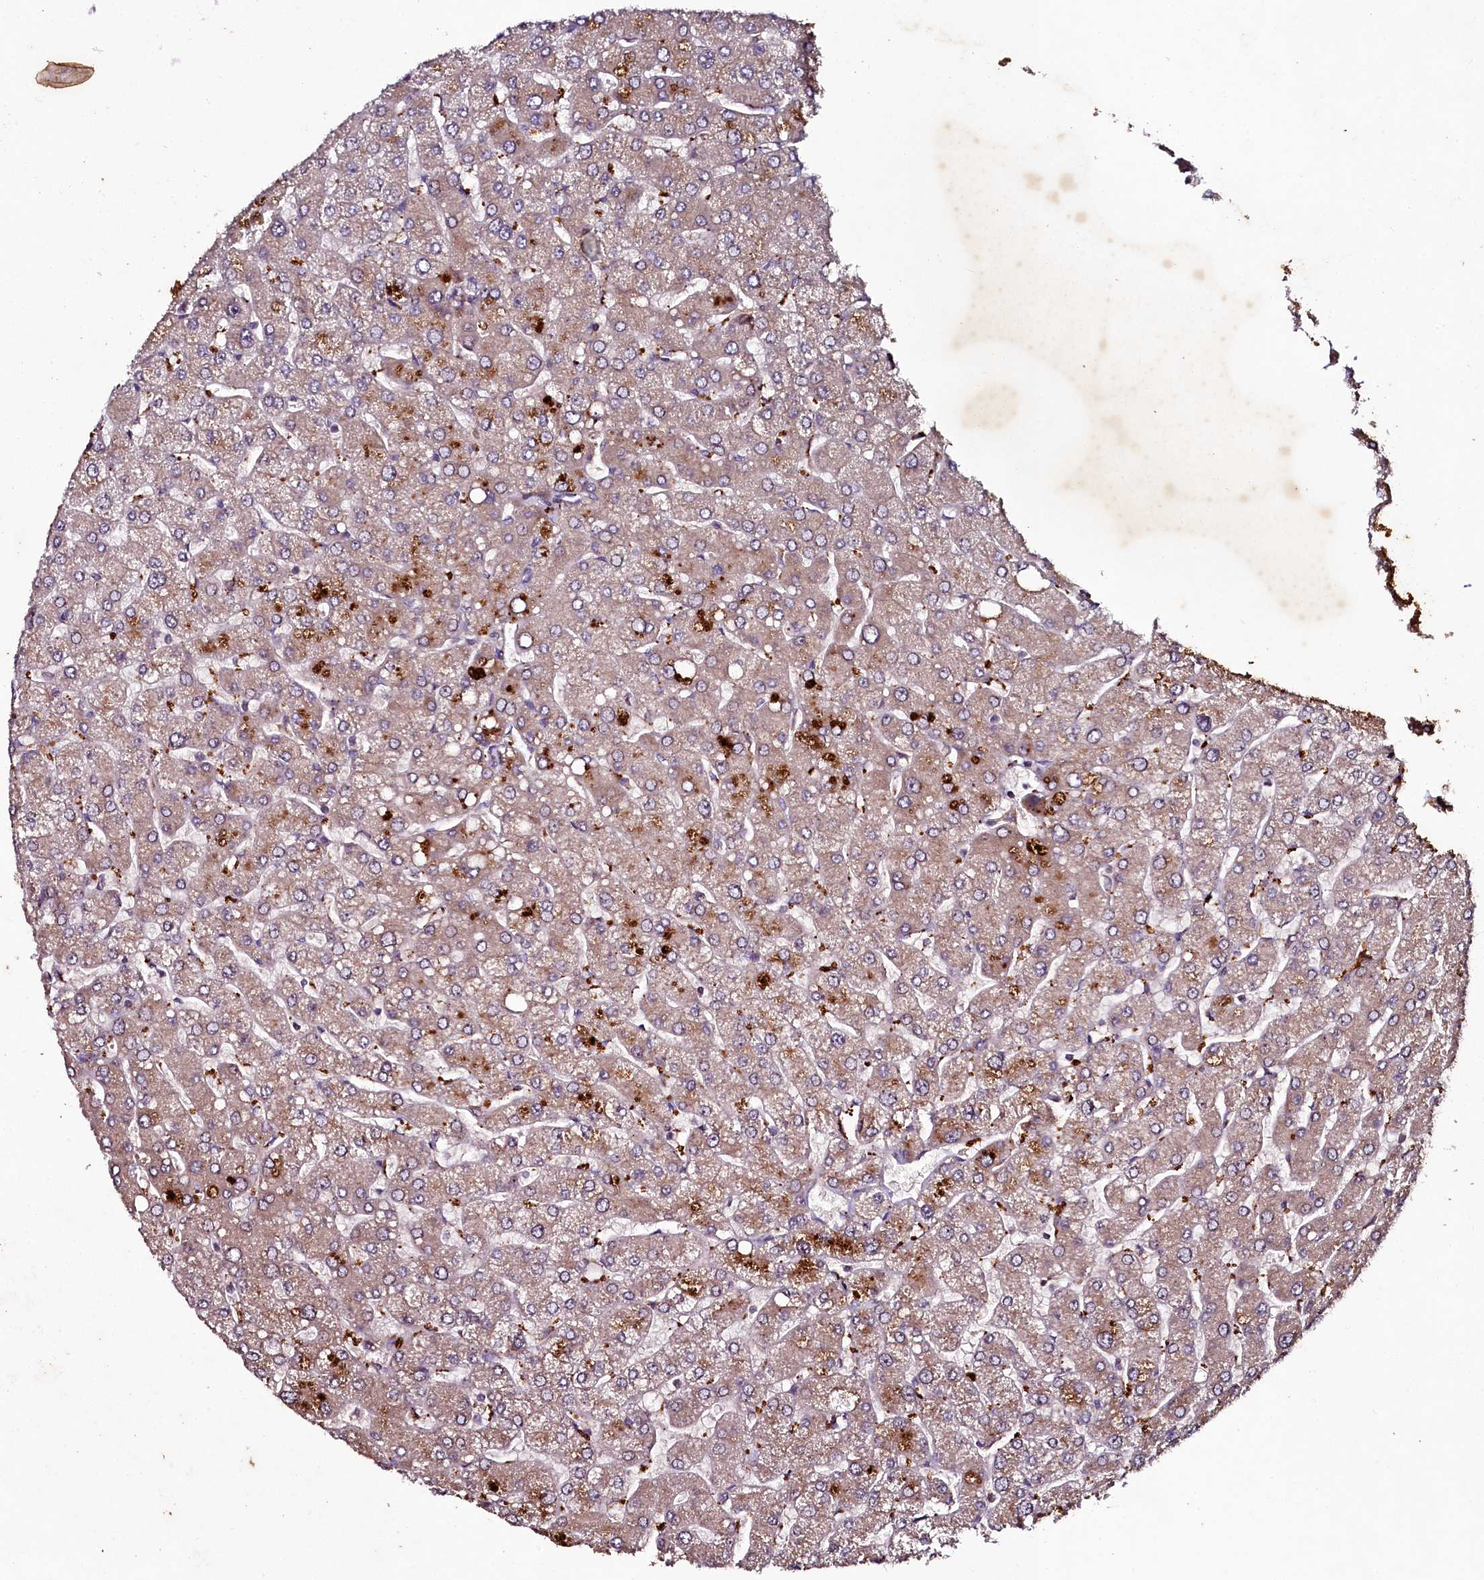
{"staining": {"intensity": "weak", "quantity": "25%-75%", "location": "cytoplasmic/membranous"}, "tissue": "liver", "cell_type": "Cholangiocytes", "image_type": "normal", "snomed": [{"axis": "morphology", "description": "Normal tissue, NOS"}, {"axis": "topography", "description": "Liver"}], "caption": "Human liver stained for a protein (brown) demonstrates weak cytoplasmic/membranous positive positivity in about 25%-75% of cholangiocytes.", "gene": "SEC24C", "patient": {"sex": "male", "age": 55}}